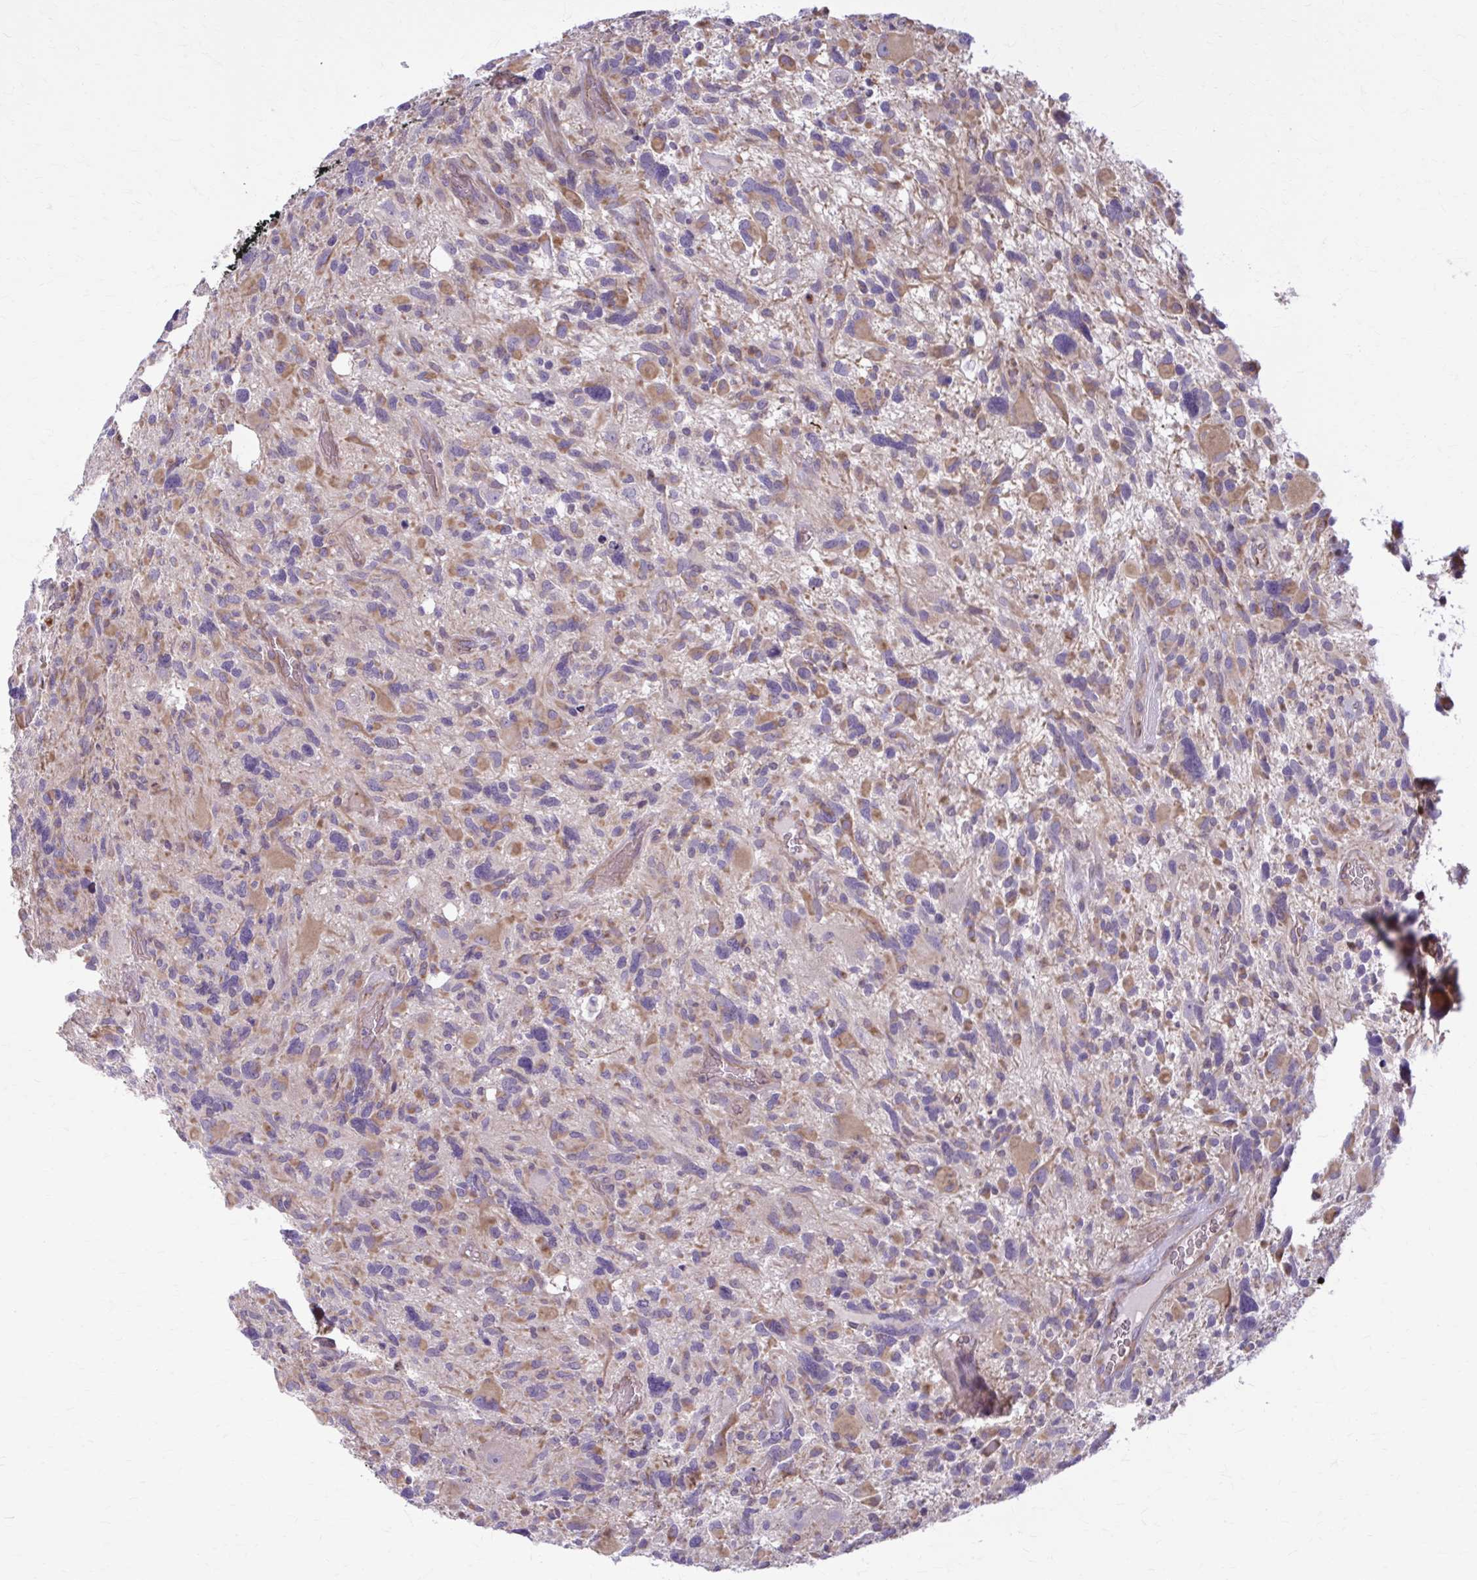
{"staining": {"intensity": "moderate", "quantity": "25%-75%", "location": "cytoplasmic/membranous"}, "tissue": "glioma", "cell_type": "Tumor cells", "image_type": "cancer", "snomed": [{"axis": "morphology", "description": "Glioma, malignant, High grade"}, {"axis": "topography", "description": "Brain"}], "caption": "A photomicrograph of human malignant glioma (high-grade) stained for a protein demonstrates moderate cytoplasmic/membranous brown staining in tumor cells.", "gene": "SNF8", "patient": {"sex": "male", "age": 49}}